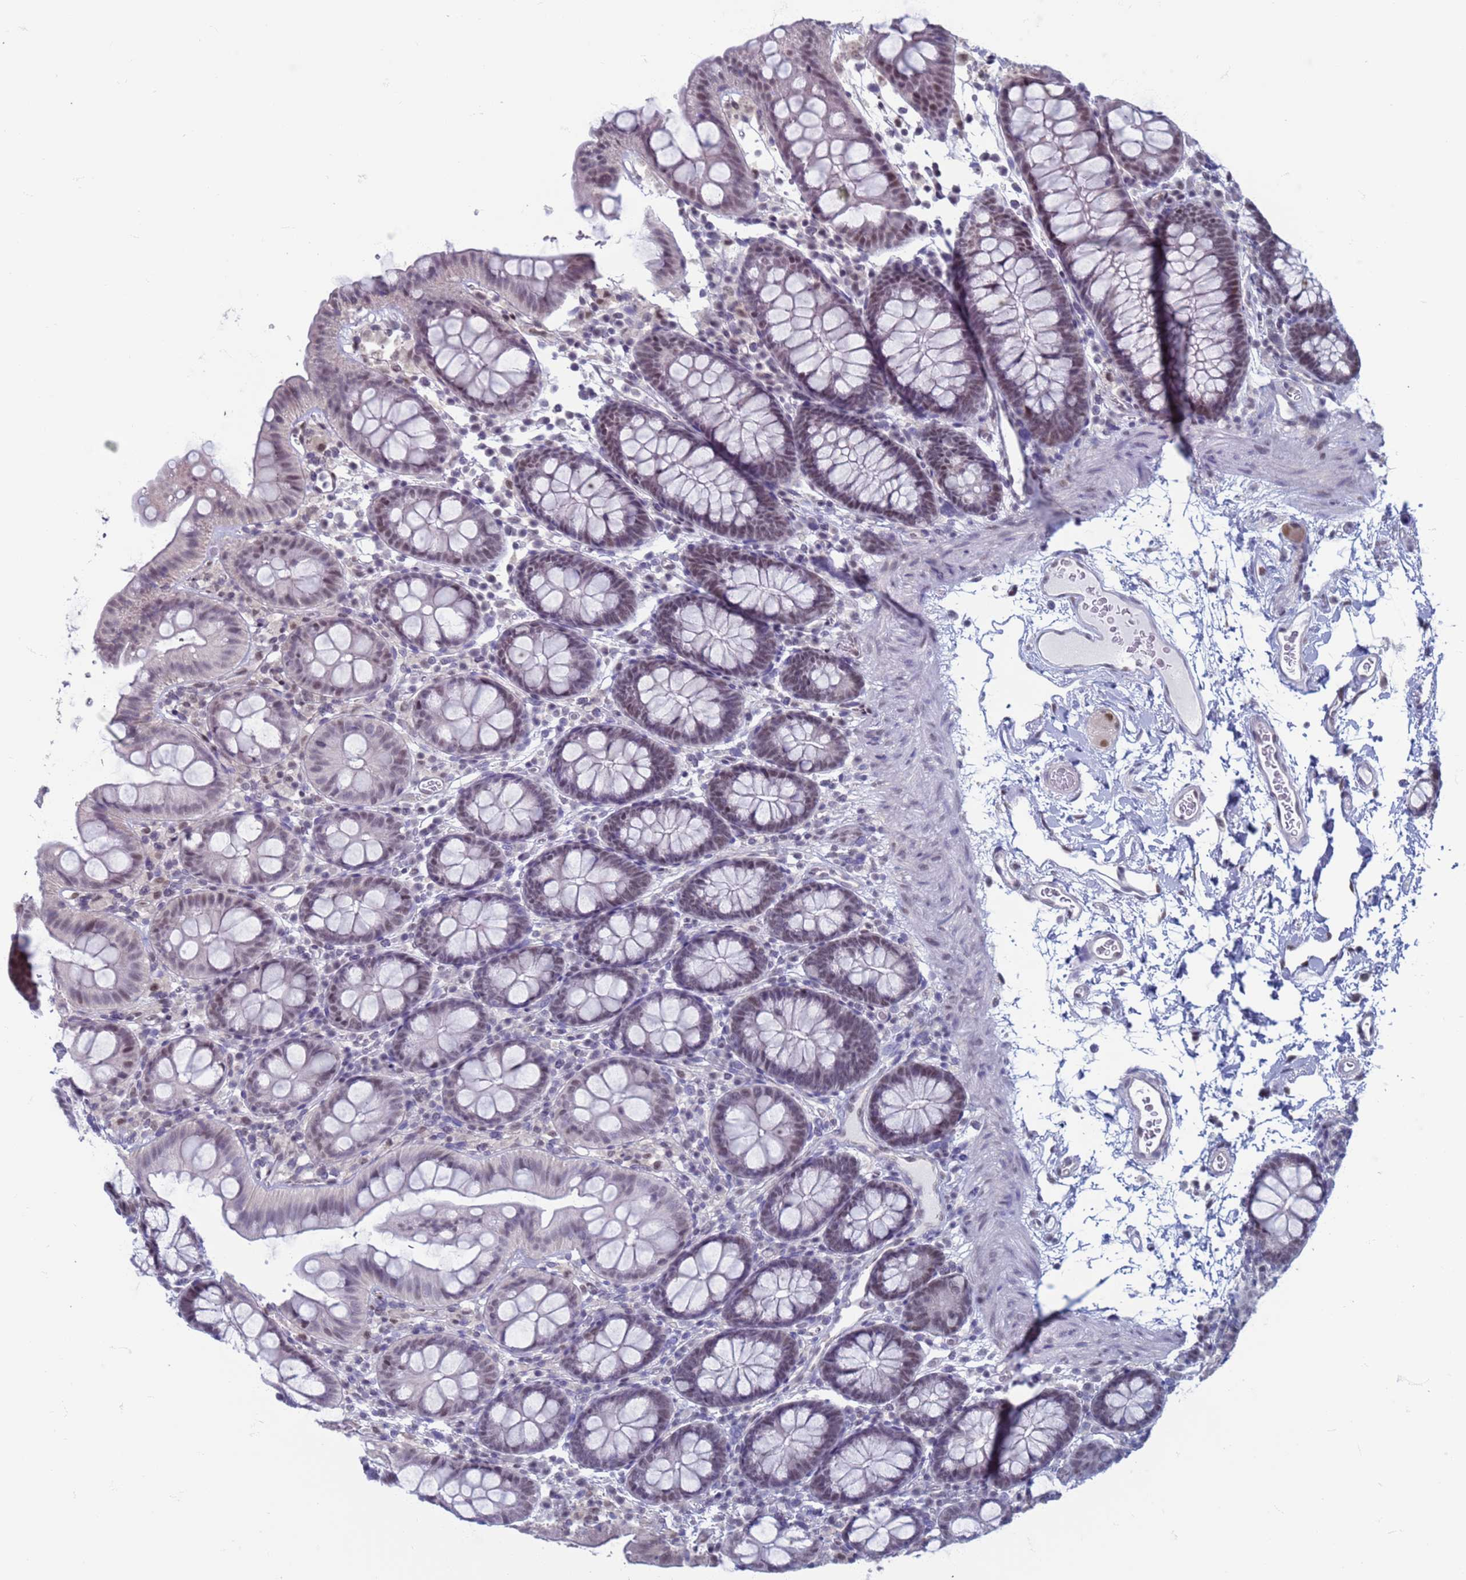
{"staining": {"intensity": "negative", "quantity": "none", "location": "none"}, "tissue": "colon", "cell_type": "Endothelial cells", "image_type": "normal", "snomed": [{"axis": "morphology", "description": "Normal tissue, NOS"}, {"axis": "topography", "description": "Colon"}], "caption": "Immunohistochemistry micrograph of normal colon: human colon stained with DAB (3,3'-diaminobenzidine) shows no significant protein expression in endothelial cells. (Immunohistochemistry, brightfield microscopy, high magnification).", "gene": "SAE1", "patient": {"sex": "male", "age": 75}}